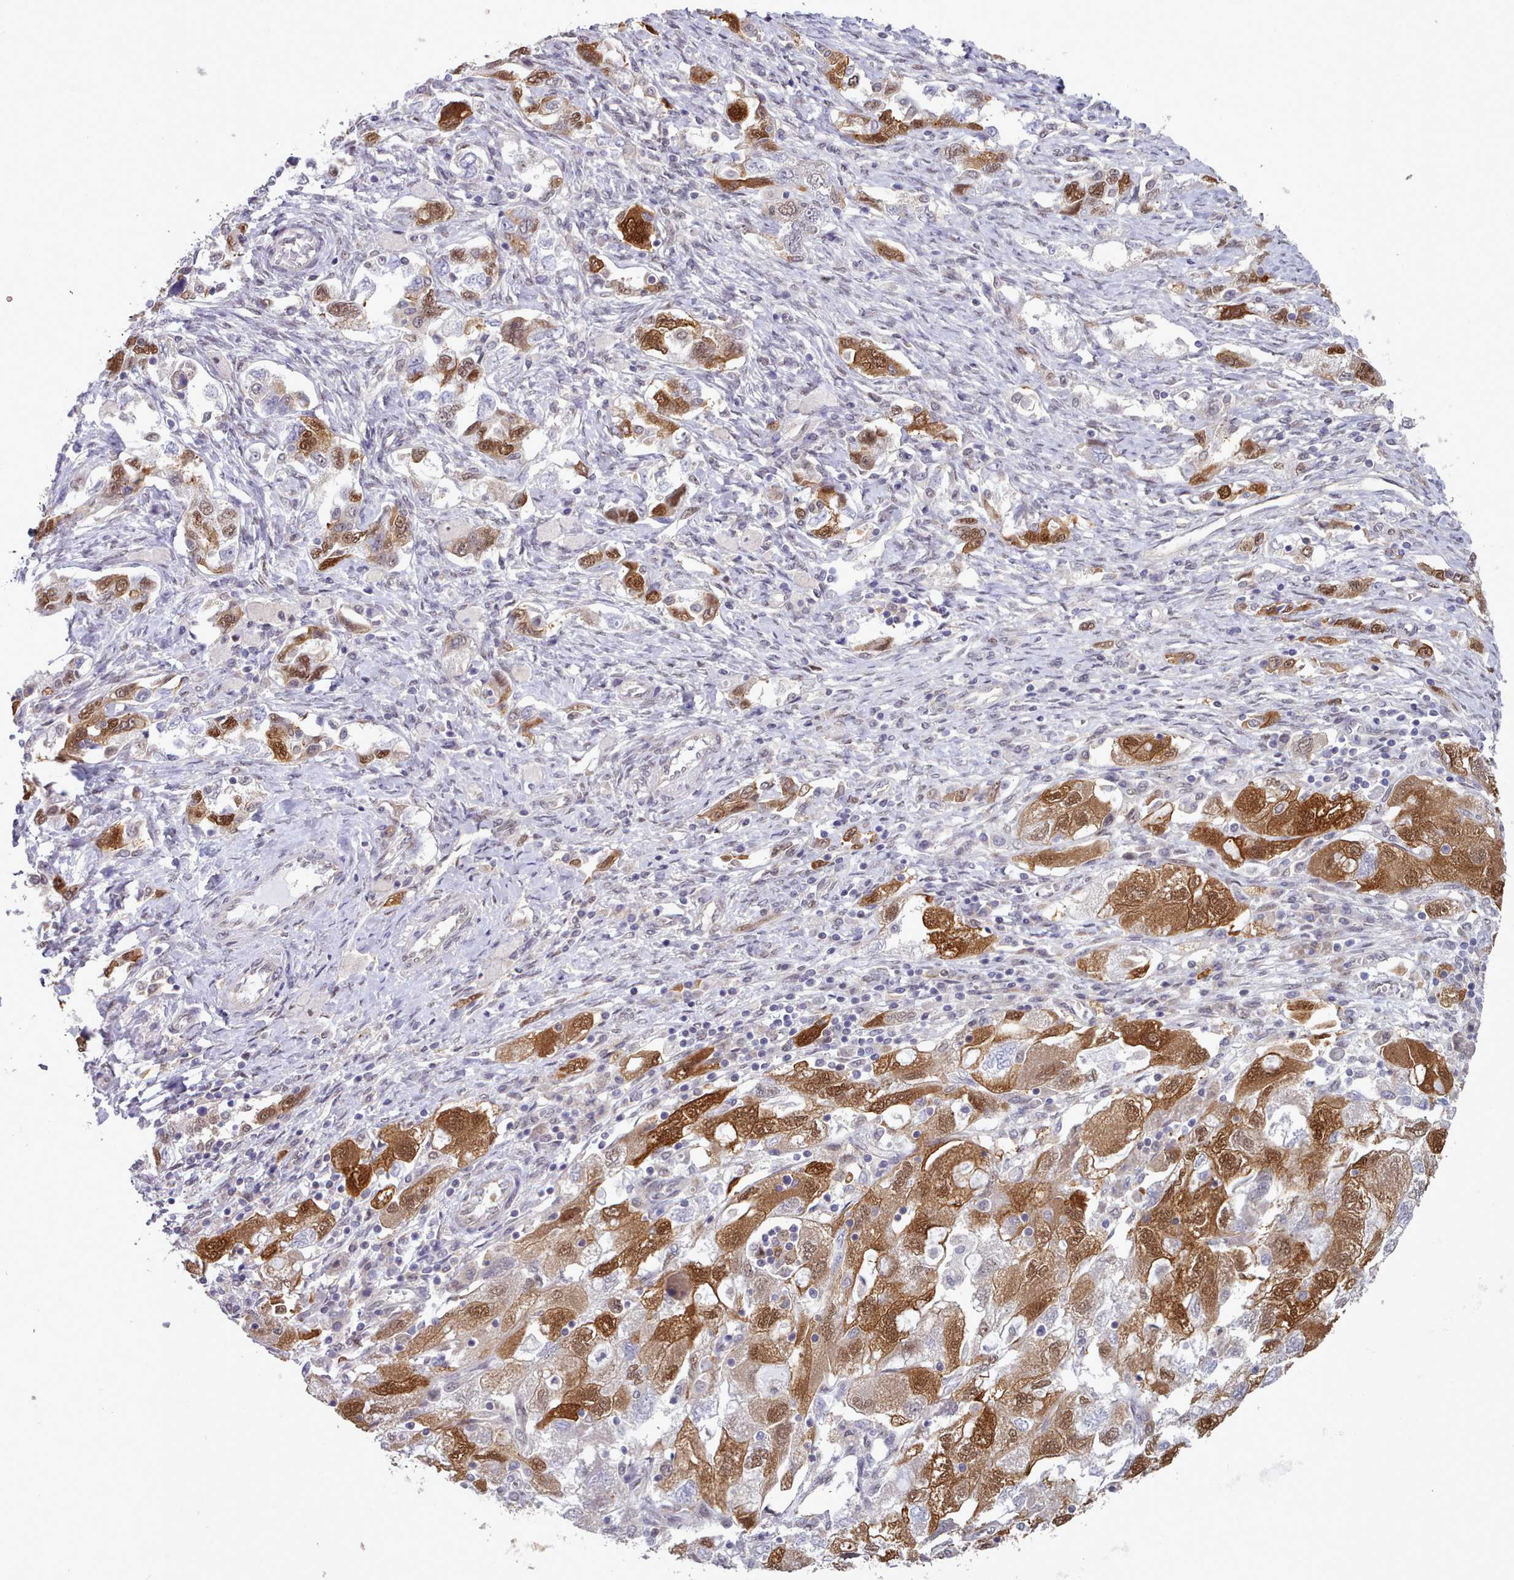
{"staining": {"intensity": "strong", "quantity": "25%-75%", "location": "cytoplasmic/membranous,nuclear"}, "tissue": "ovarian cancer", "cell_type": "Tumor cells", "image_type": "cancer", "snomed": [{"axis": "morphology", "description": "Carcinoma, NOS"}, {"axis": "morphology", "description": "Cystadenocarcinoma, serous, NOS"}, {"axis": "topography", "description": "Ovary"}], "caption": "The immunohistochemical stain highlights strong cytoplasmic/membranous and nuclear positivity in tumor cells of ovarian cancer (serous cystadenocarcinoma) tissue. Nuclei are stained in blue.", "gene": "CES3", "patient": {"sex": "female", "age": 69}}